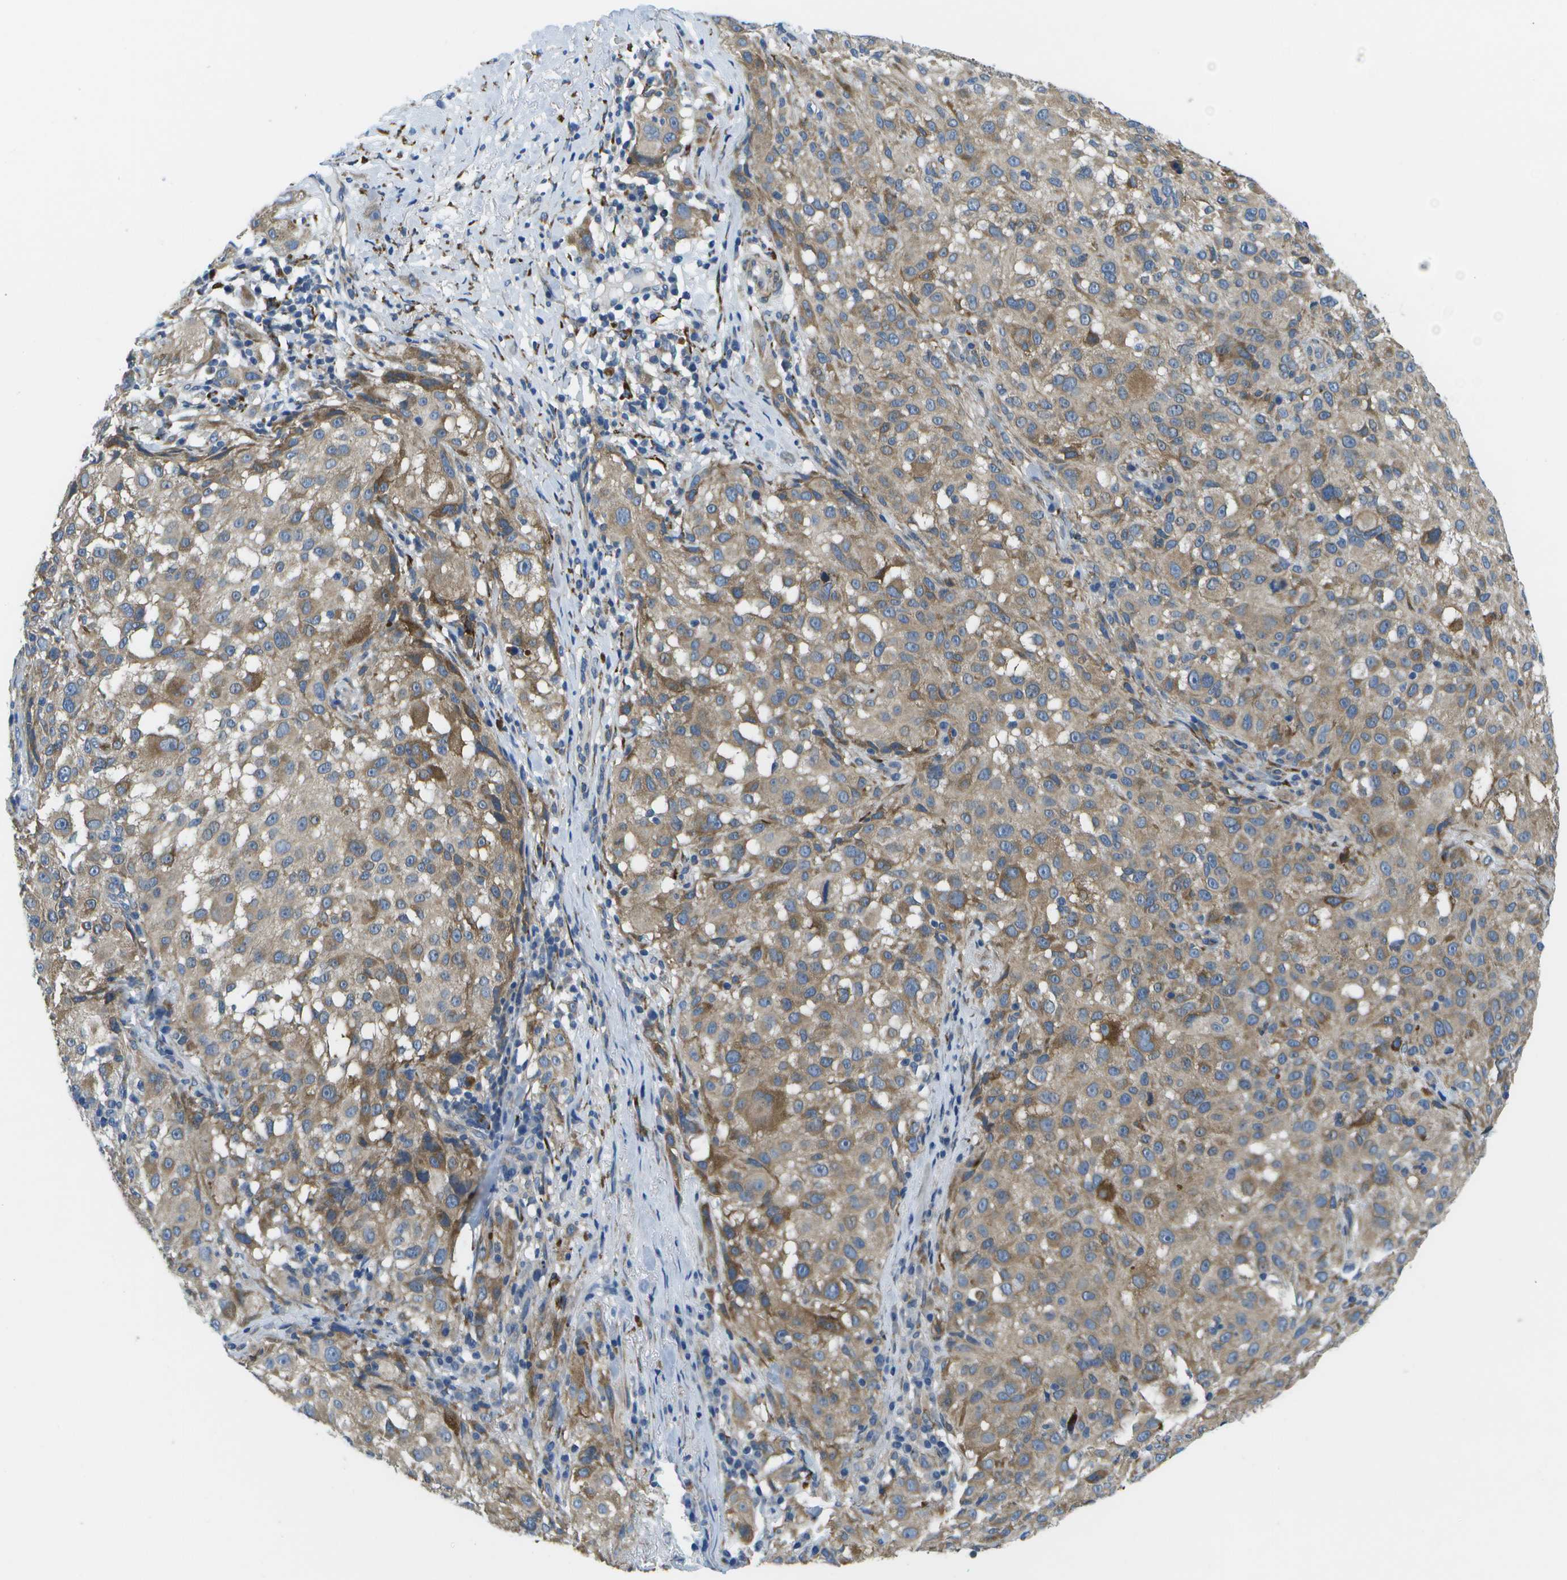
{"staining": {"intensity": "weak", "quantity": "25%-75%", "location": "cytoplasmic/membranous"}, "tissue": "melanoma", "cell_type": "Tumor cells", "image_type": "cancer", "snomed": [{"axis": "morphology", "description": "Necrosis, NOS"}, {"axis": "morphology", "description": "Malignant melanoma, NOS"}, {"axis": "topography", "description": "Skin"}], "caption": "IHC (DAB (3,3'-diaminobenzidine)) staining of human melanoma exhibits weak cytoplasmic/membranous protein positivity in approximately 25%-75% of tumor cells.", "gene": "P3H1", "patient": {"sex": "female", "age": 87}}